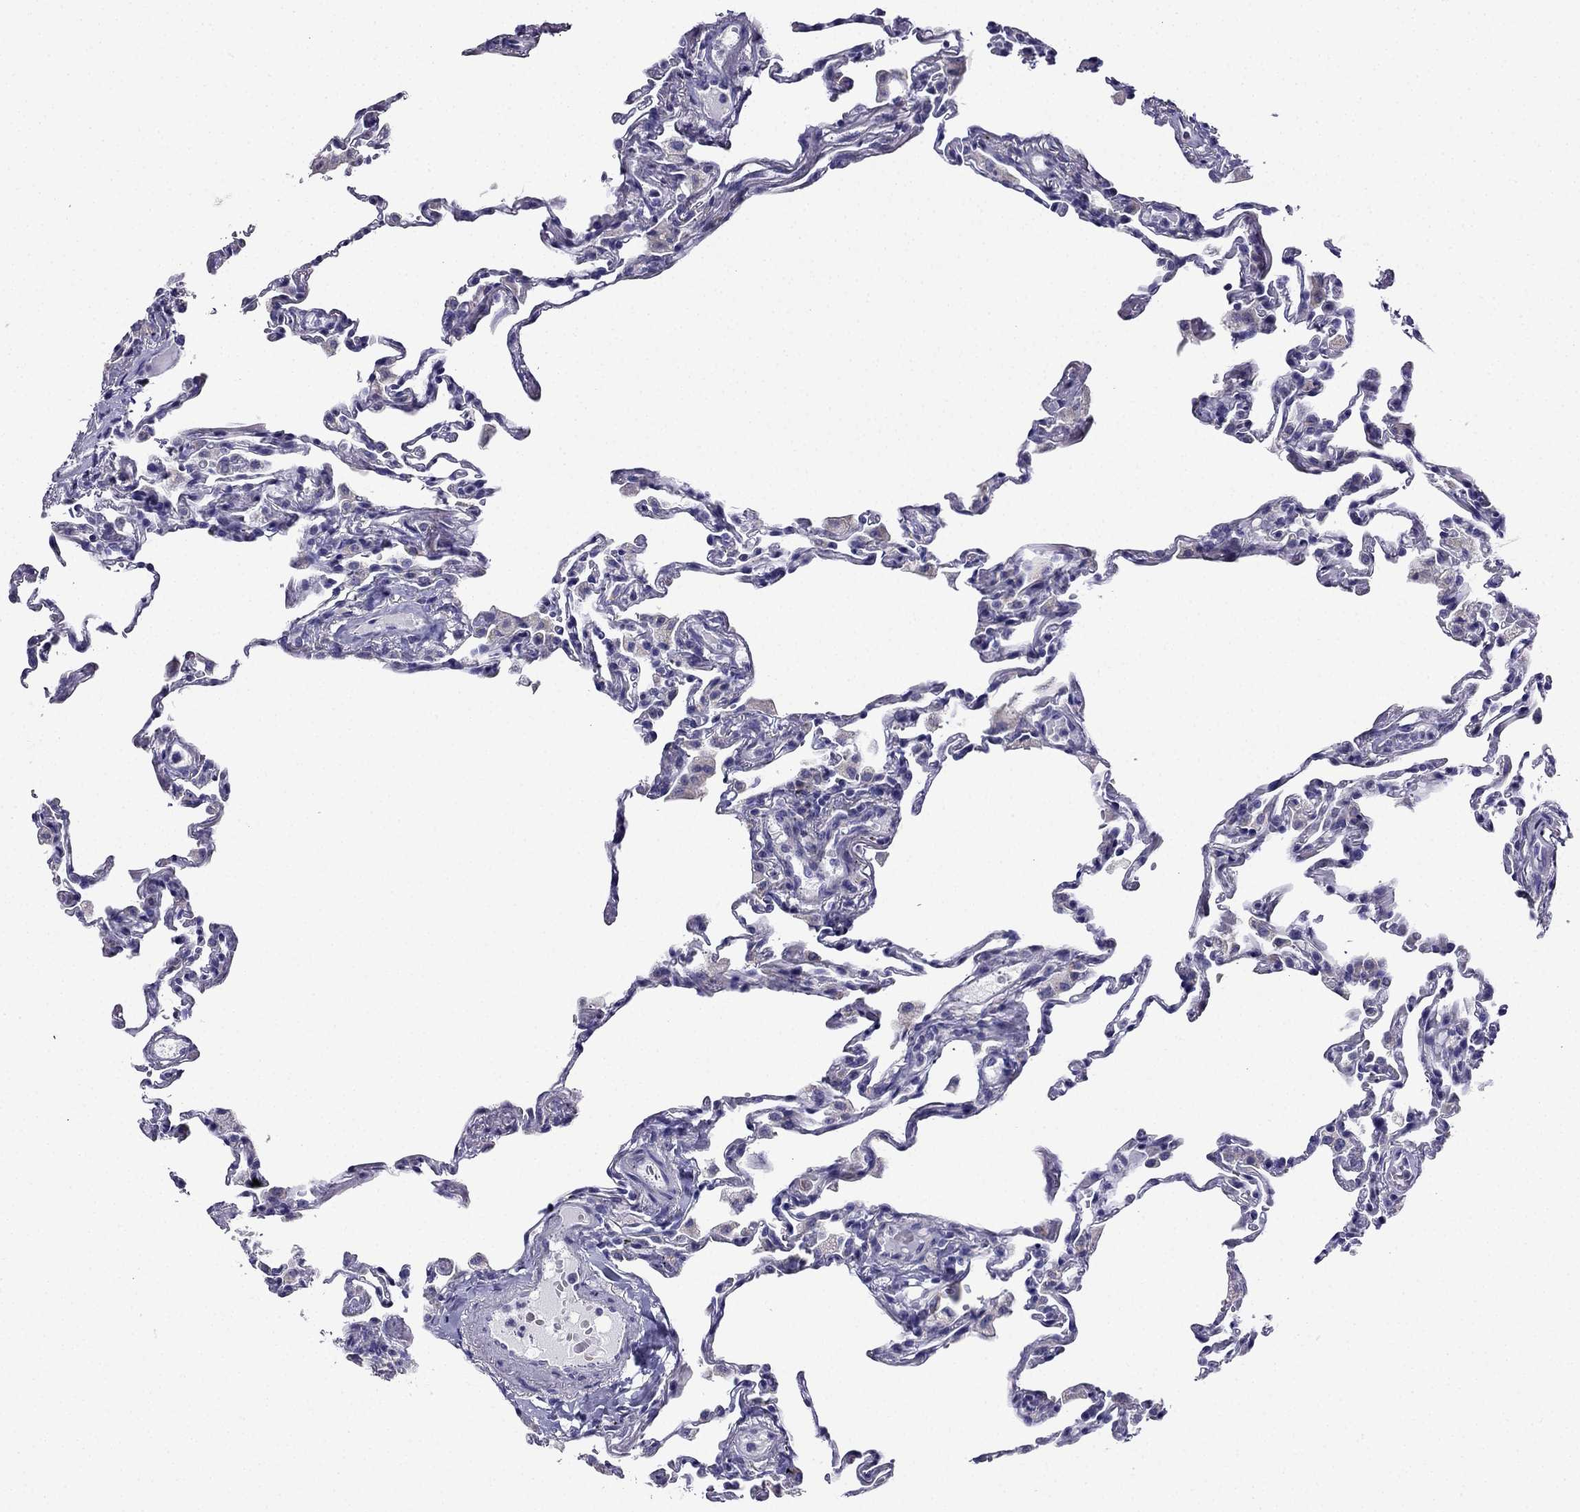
{"staining": {"intensity": "negative", "quantity": "none", "location": "none"}, "tissue": "lung", "cell_type": "Alveolar cells", "image_type": "normal", "snomed": [{"axis": "morphology", "description": "Normal tissue, NOS"}, {"axis": "topography", "description": "Lung"}], "caption": "Alveolar cells are negative for protein expression in normal human lung.", "gene": "KIF5A", "patient": {"sex": "female", "age": 57}}